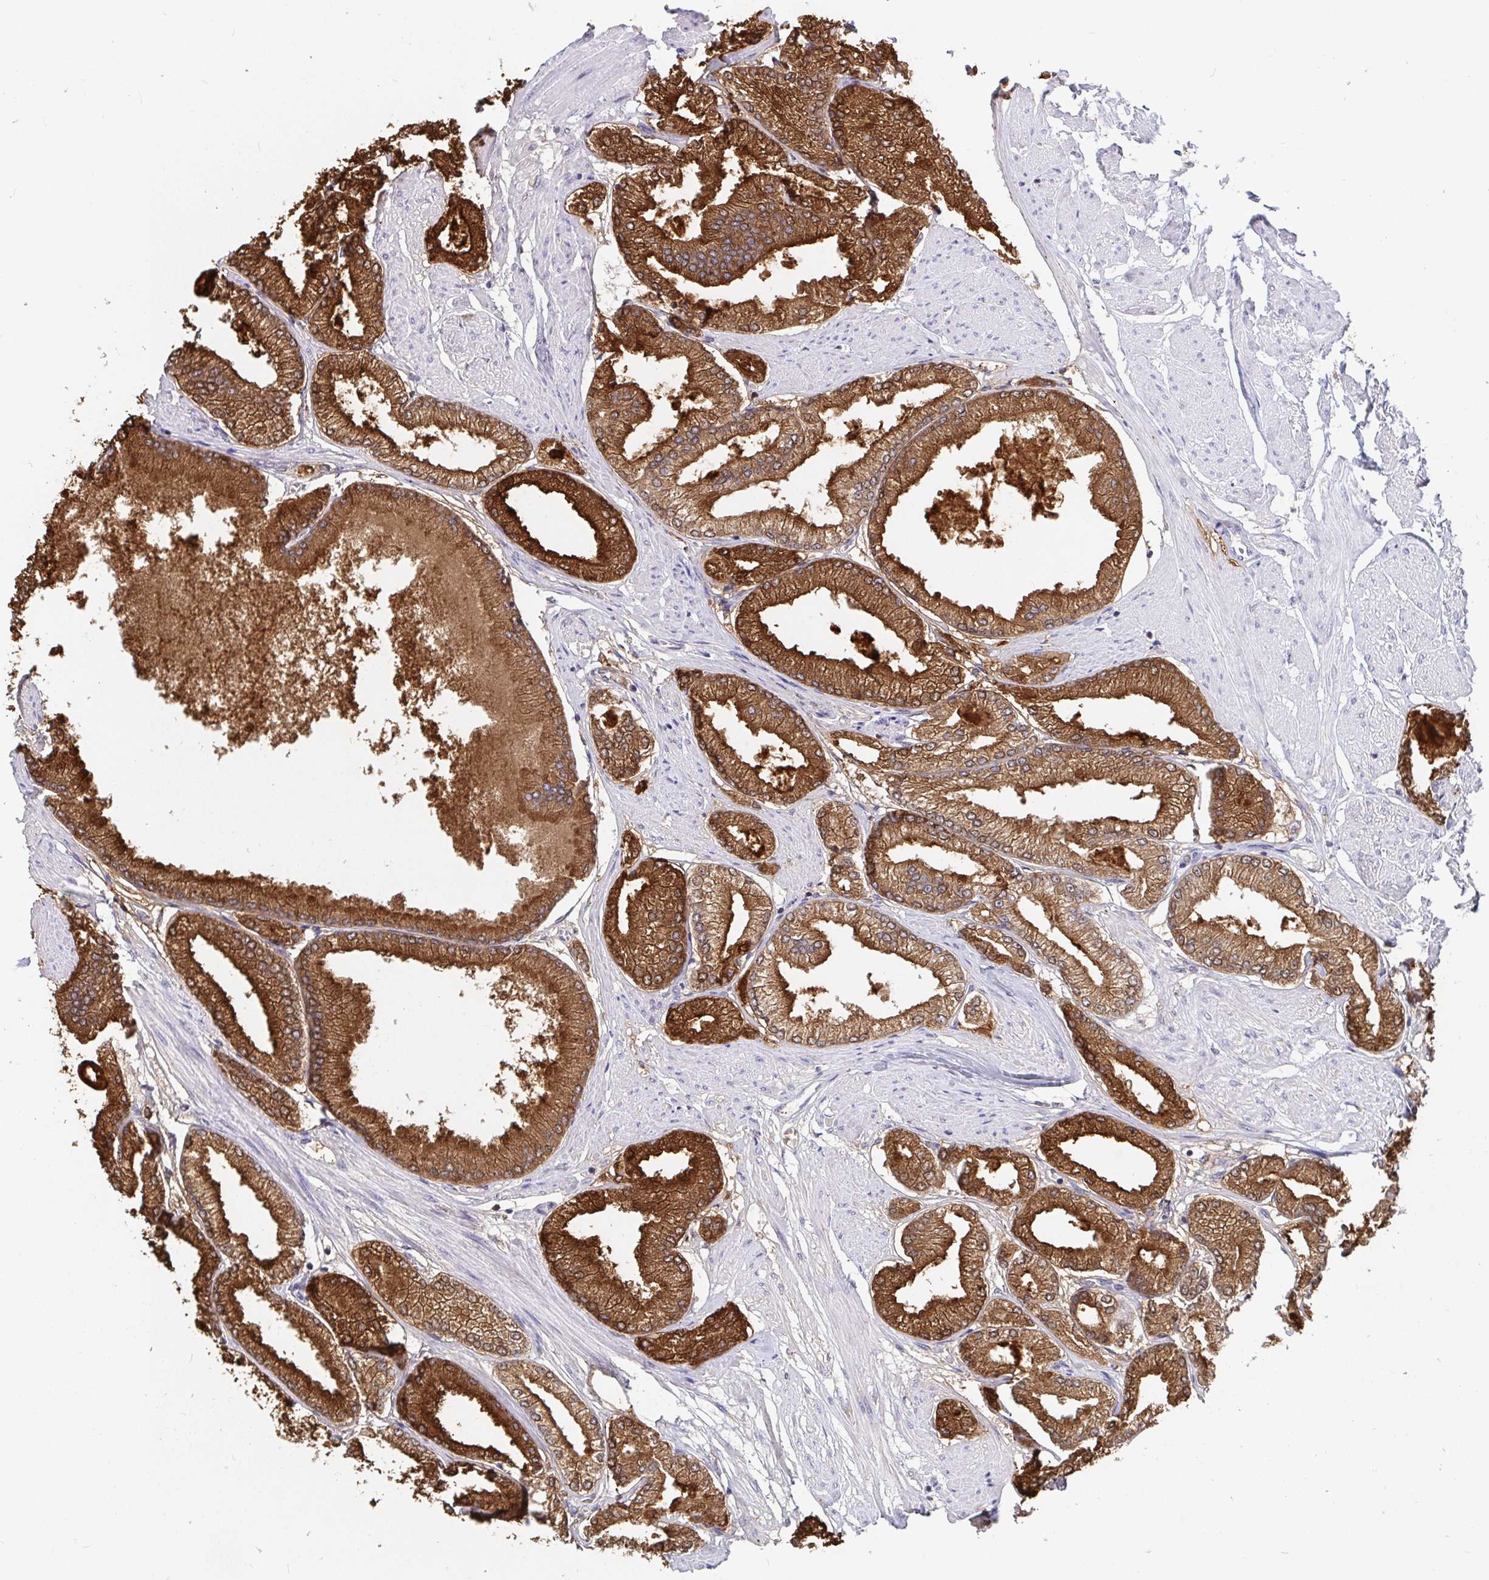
{"staining": {"intensity": "strong", "quantity": ">75%", "location": "cytoplasmic/membranous"}, "tissue": "prostate cancer", "cell_type": "Tumor cells", "image_type": "cancer", "snomed": [{"axis": "morphology", "description": "Adenocarcinoma, High grade"}, {"axis": "topography", "description": "Prostate"}], "caption": "Prostate cancer (high-grade adenocarcinoma) stained for a protein displays strong cytoplasmic/membranous positivity in tumor cells.", "gene": "WDR72", "patient": {"sex": "male", "age": 68}}